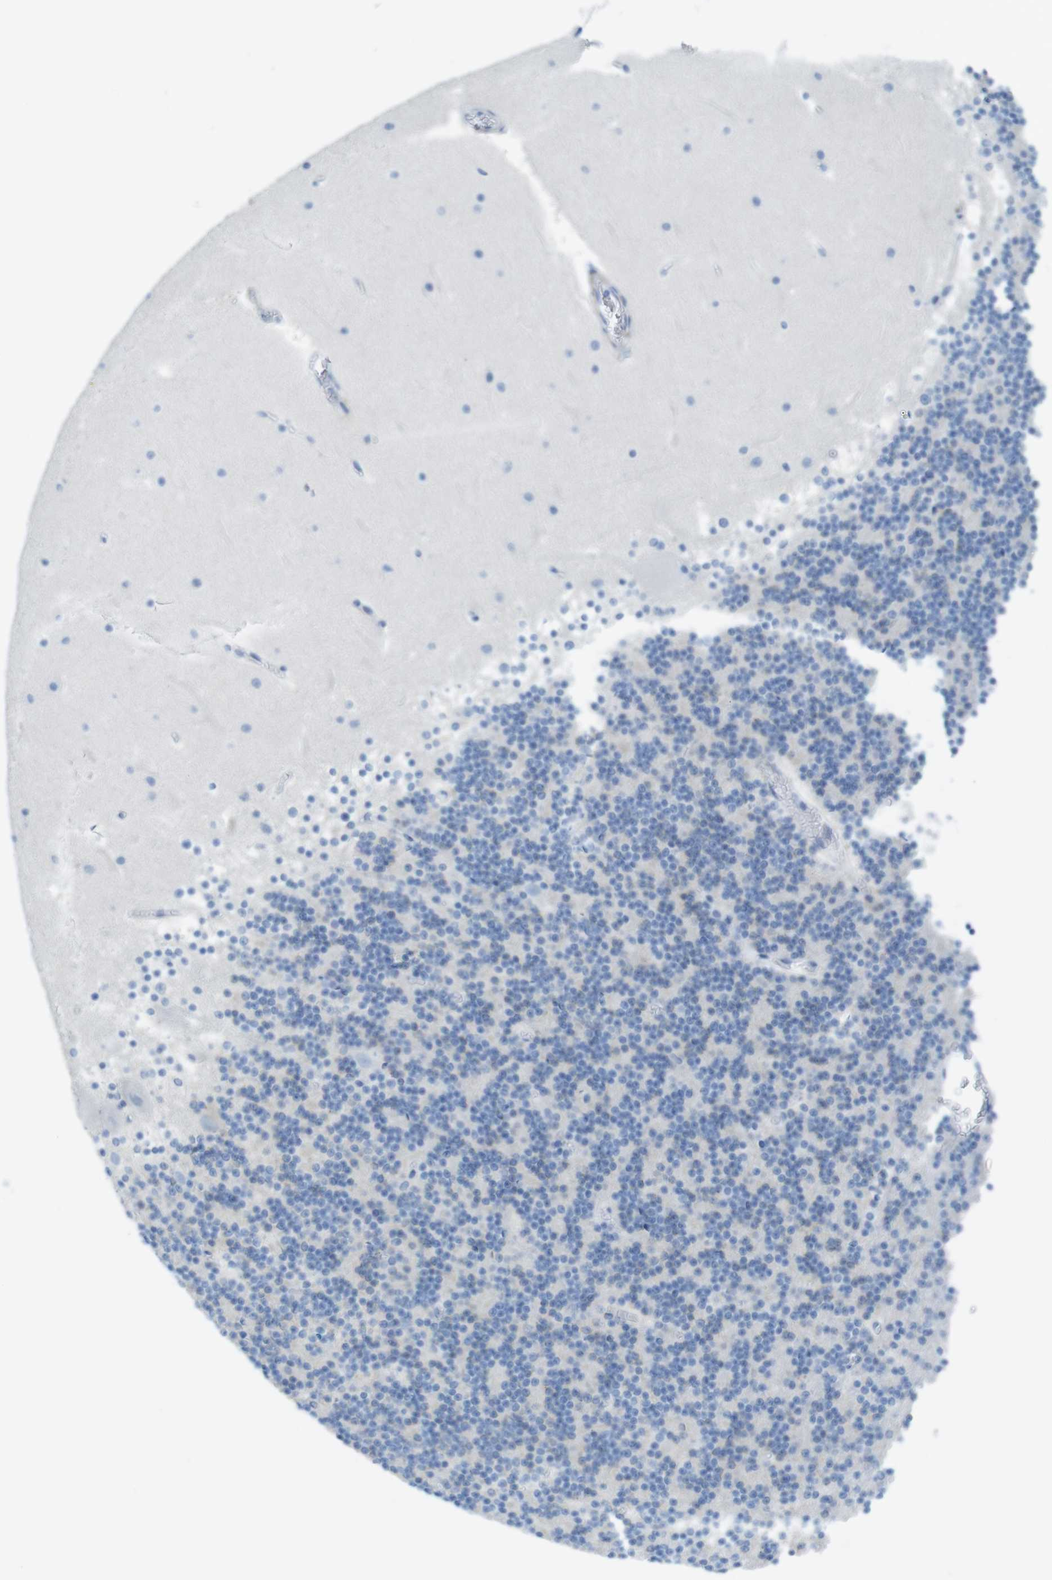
{"staining": {"intensity": "negative", "quantity": "none", "location": "none"}, "tissue": "cerebellum", "cell_type": "Cells in granular layer", "image_type": "normal", "snomed": [{"axis": "morphology", "description": "Normal tissue, NOS"}, {"axis": "topography", "description": "Cerebellum"}], "caption": "The immunohistochemistry (IHC) image has no significant positivity in cells in granular layer of cerebellum.", "gene": "ASIC5", "patient": {"sex": "male", "age": 45}}